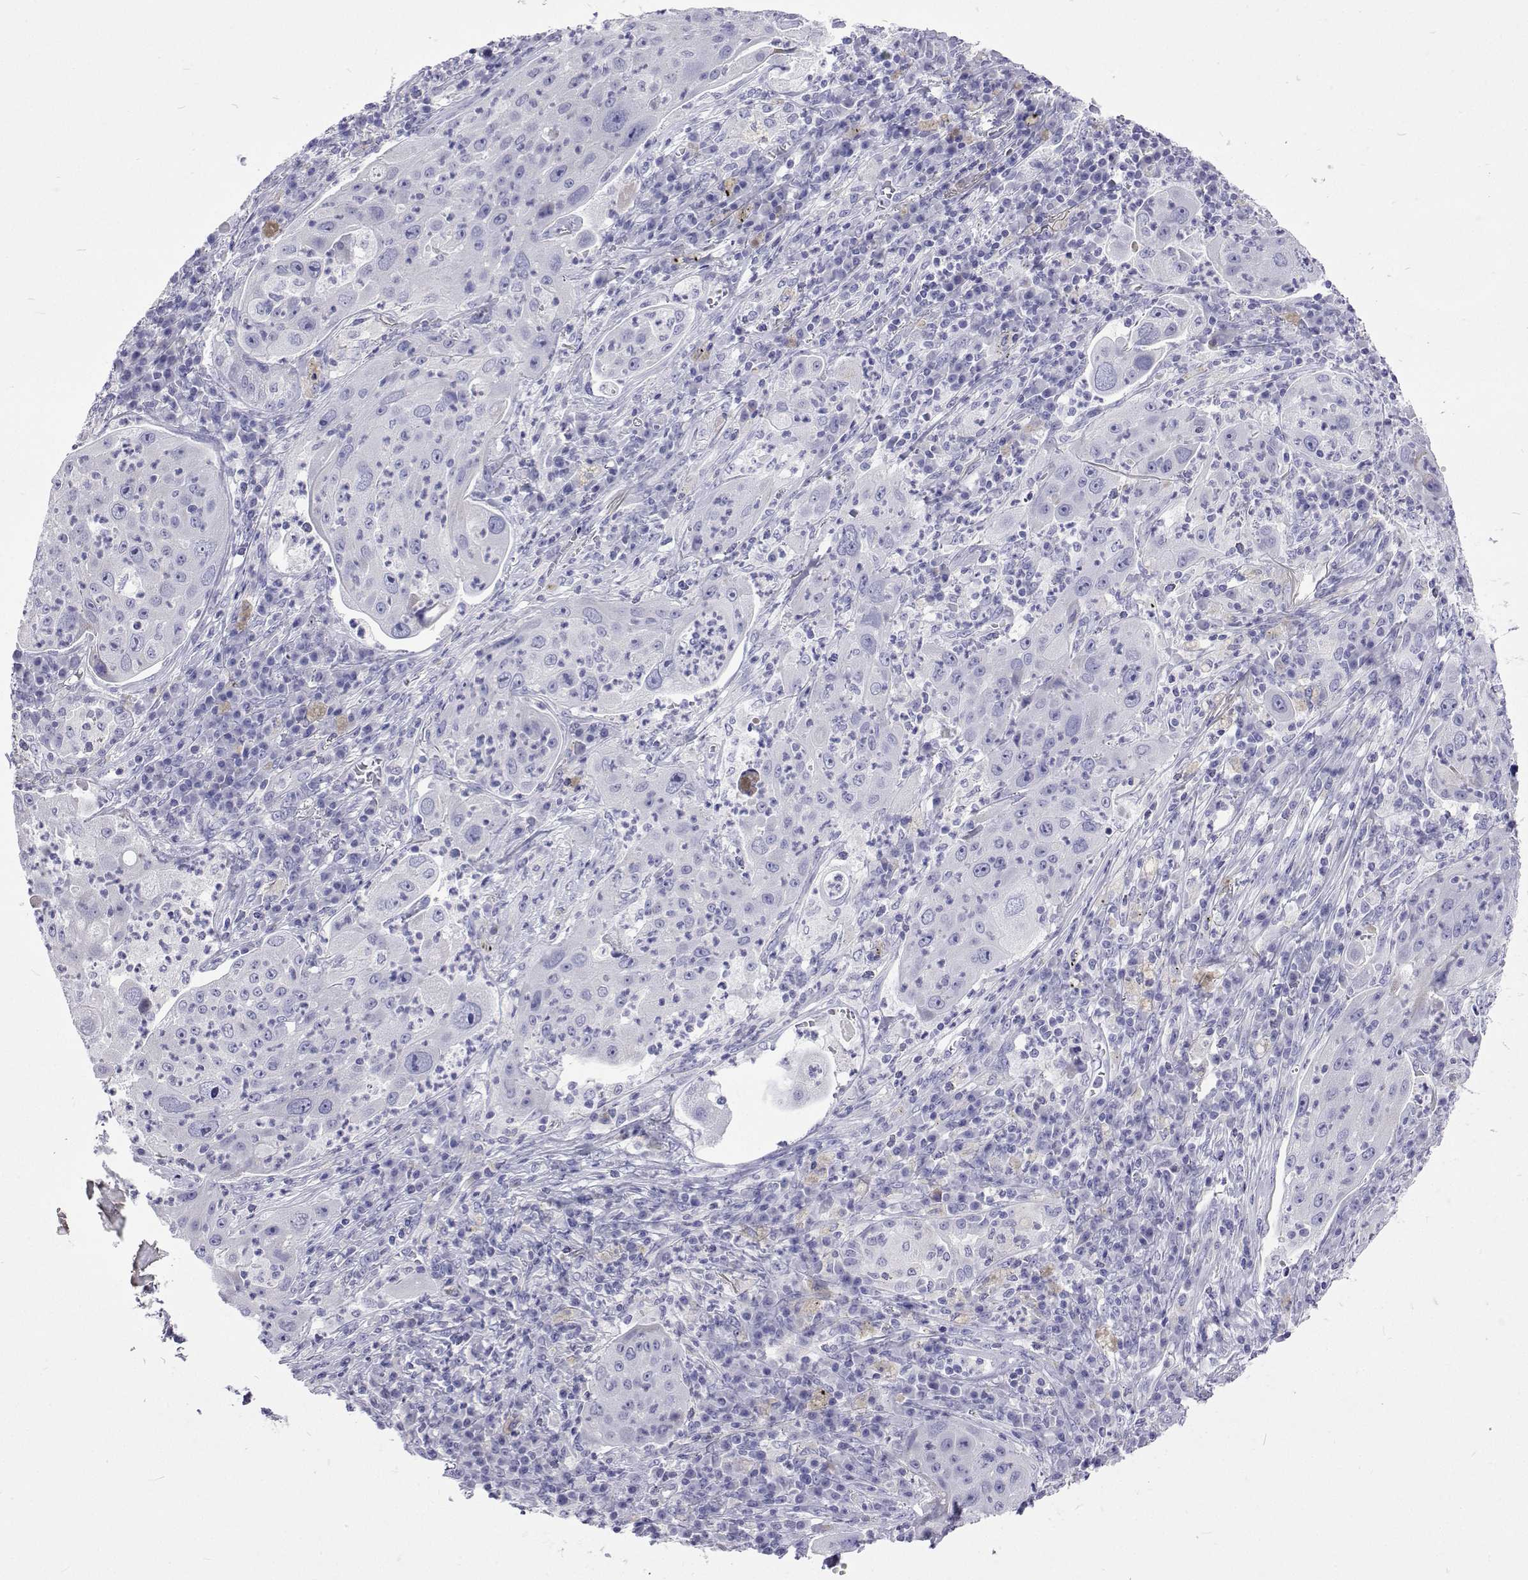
{"staining": {"intensity": "negative", "quantity": "none", "location": "none"}, "tissue": "lung cancer", "cell_type": "Tumor cells", "image_type": "cancer", "snomed": [{"axis": "morphology", "description": "Squamous cell carcinoma, NOS"}, {"axis": "topography", "description": "Lung"}], "caption": "This is a image of immunohistochemistry staining of lung cancer (squamous cell carcinoma), which shows no expression in tumor cells.", "gene": "UMODL1", "patient": {"sex": "female", "age": 59}}